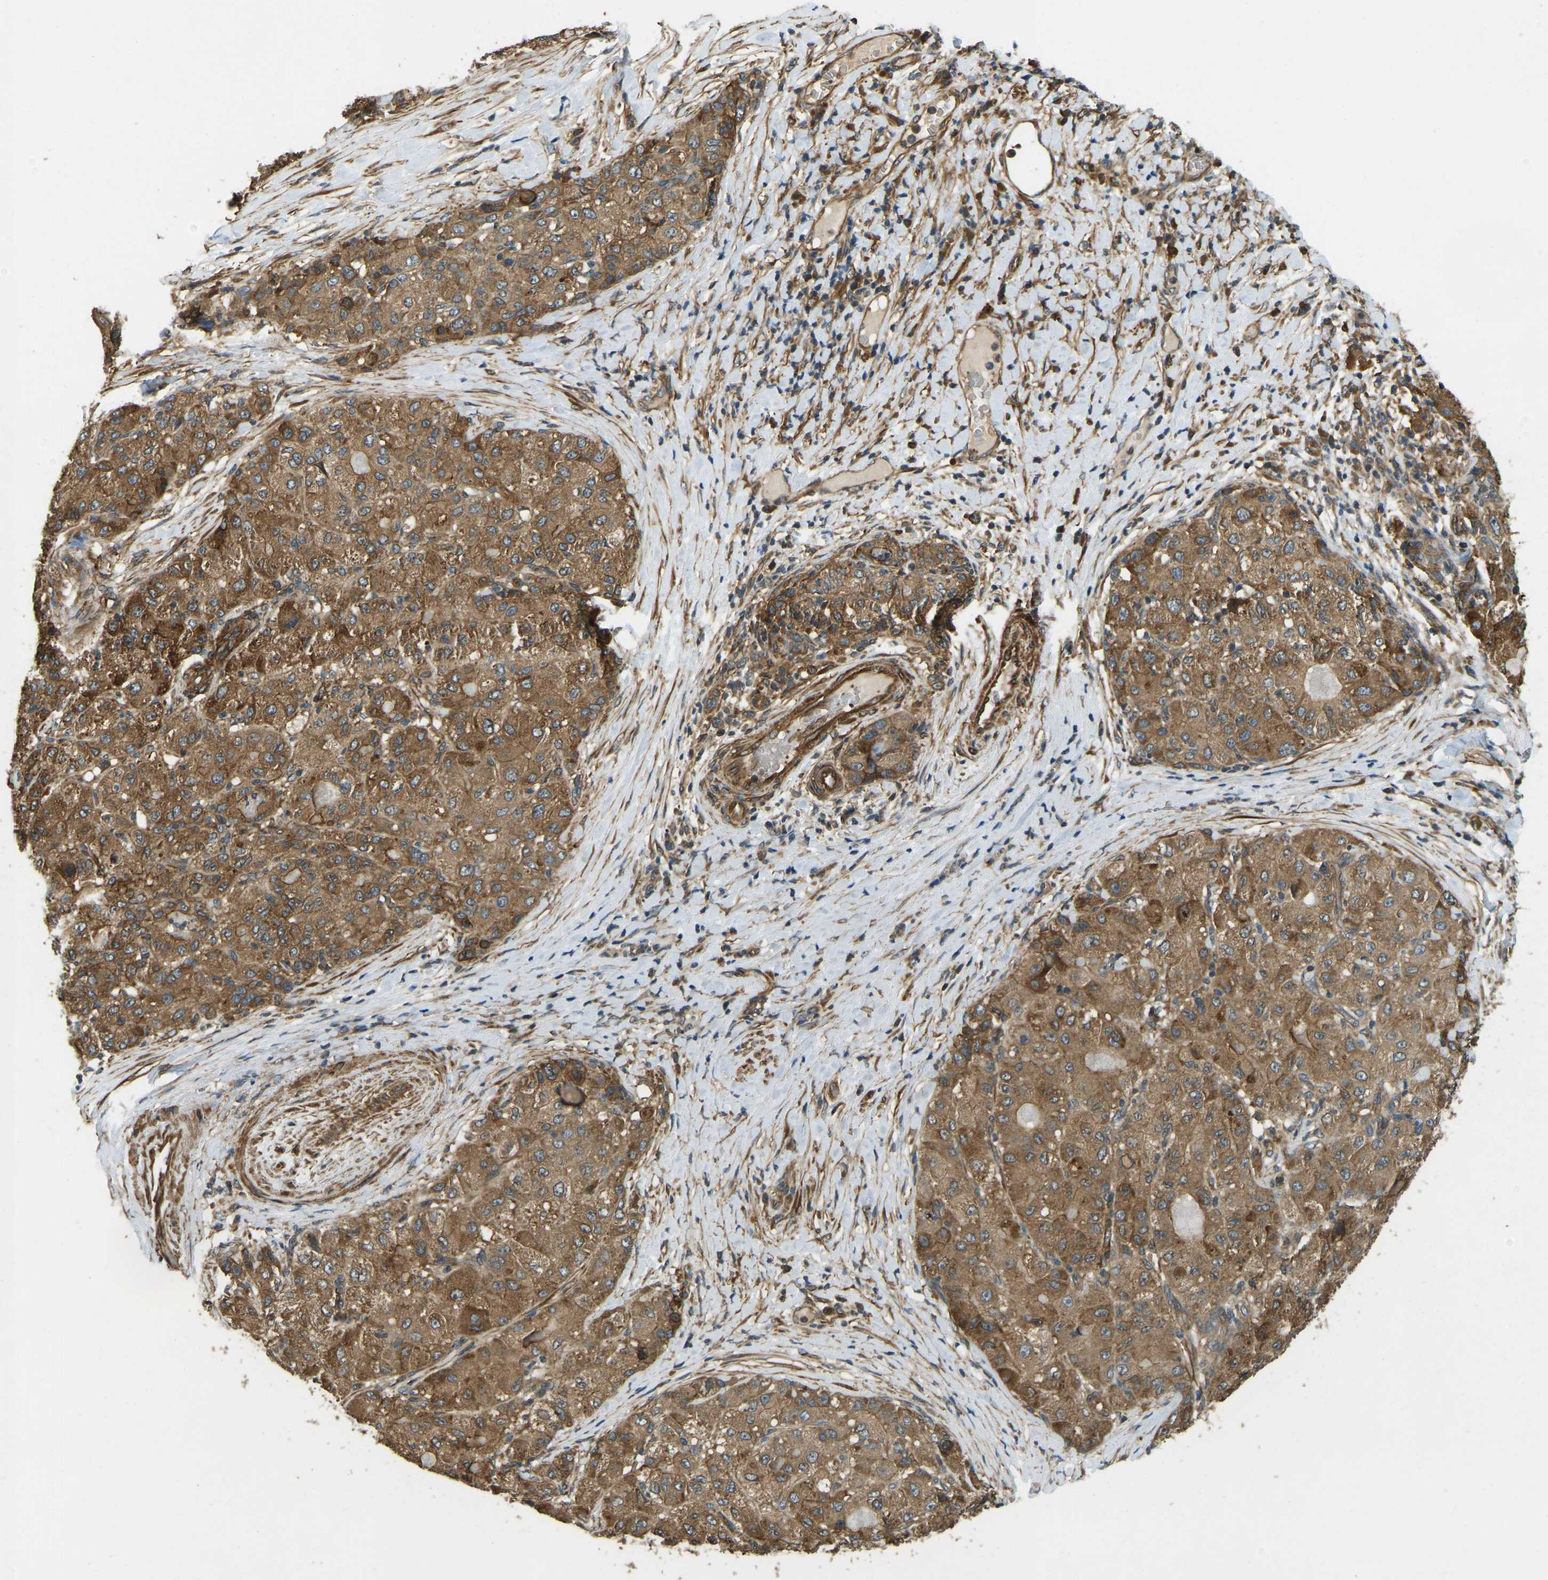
{"staining": {"intensity": "strong", "quantity": ">75%", "location": "cytoplasmic/membranous"}, "tissue": "liver cancer", "cell_type": "Tumor cells", "image_type": "cancer", "snomed": [{"axis": "morphology", "description": "Cholangiocarcinoma"}, {"axis": "topography", "description": "Liver"}], "caption": "Immunohistochemistry staining of liver cholangiocarcinoma, which demonstrates high levels of strong cytoplasmic/membranous positivity in about >75% of tumor cells indicating strong cytoplasmic/membranous protein positivity. The staining was performed using DAB (3,3'-diaminobenzidine) (brown) for protein detection and nuclei were counterstained in hematoxylin (blue).", "gene": "ERGIC1", "patient": {"sex": "male", "age": 50}}